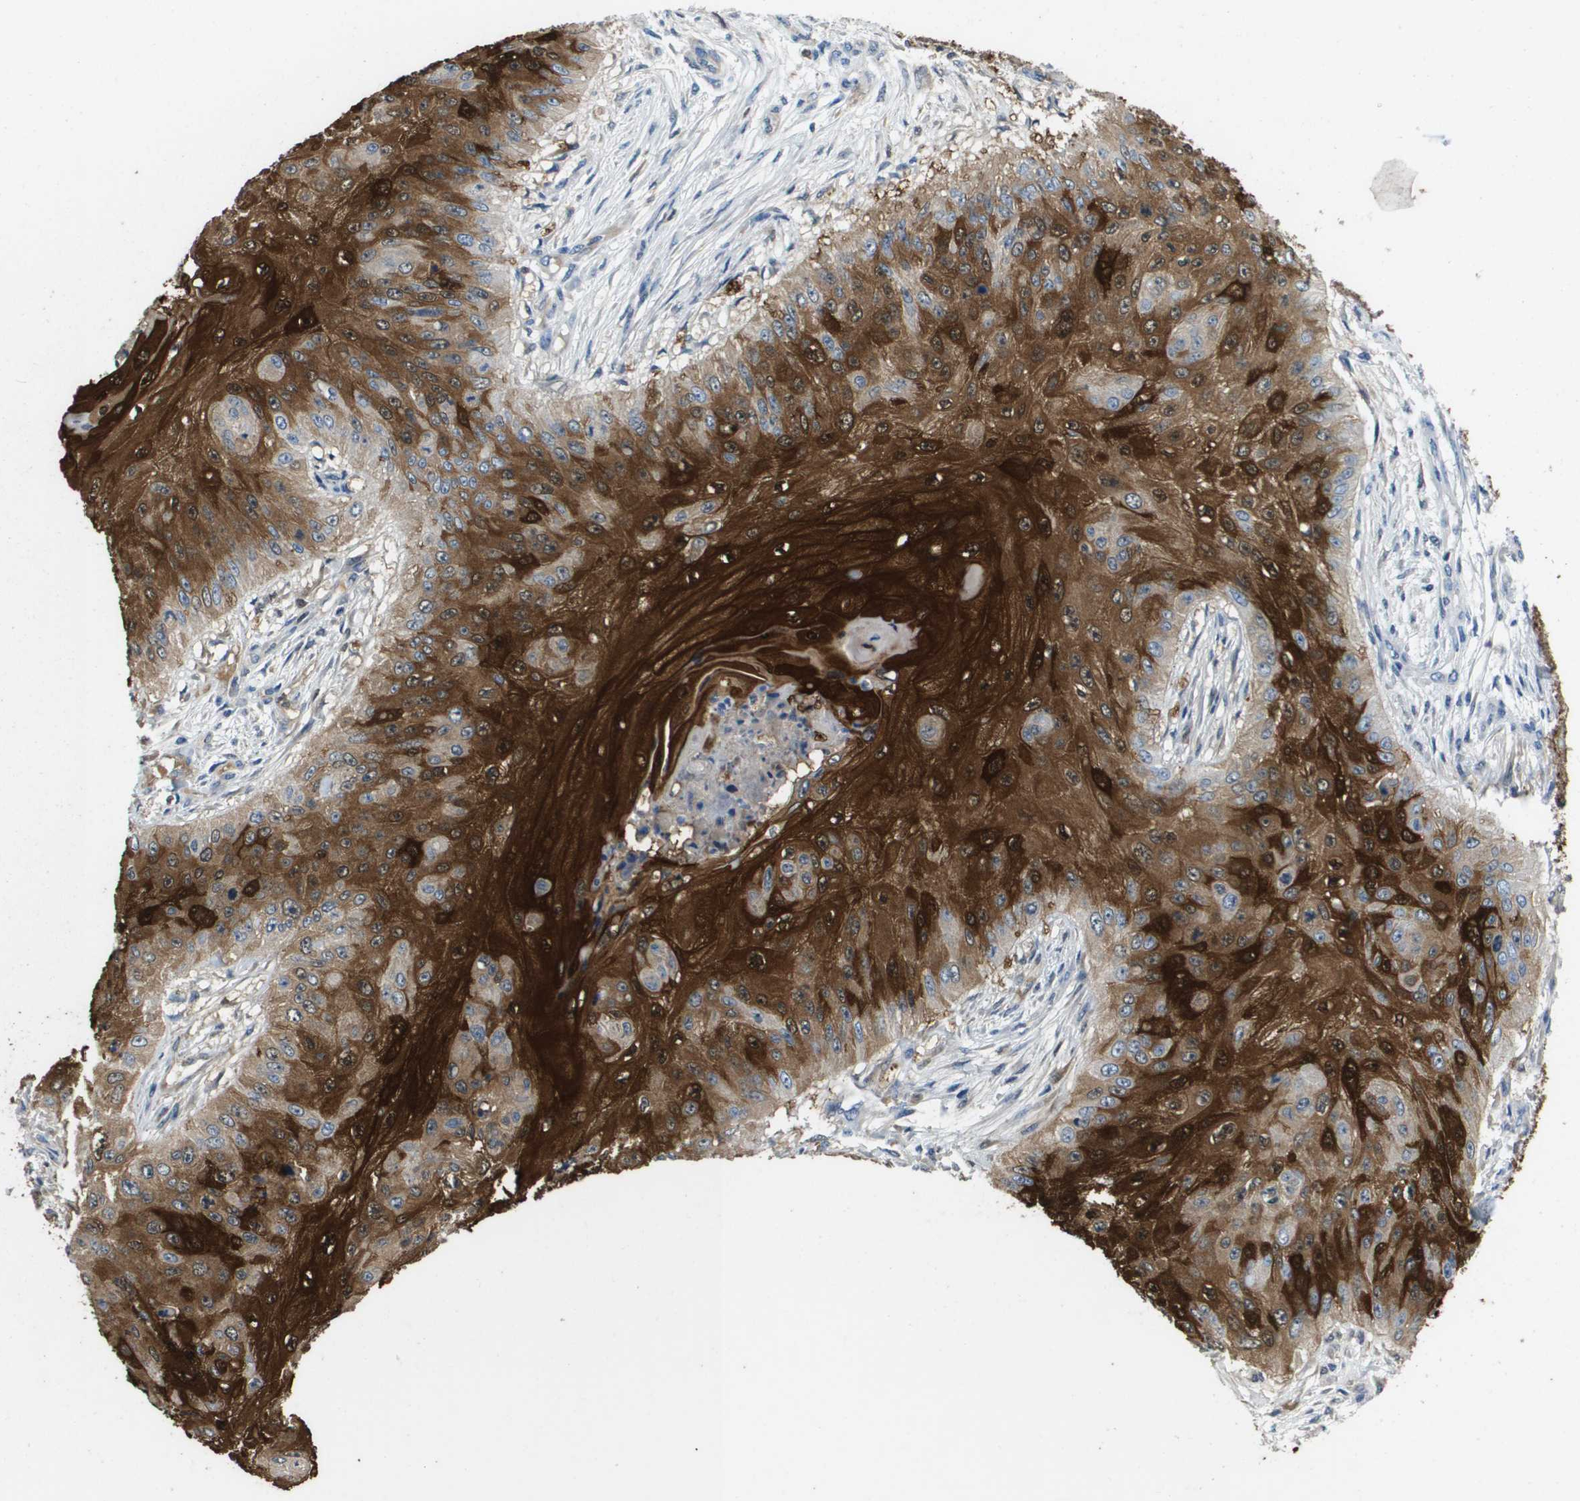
{"staining": {"intensity": "strong", "quantity": ">75%", "location": "cytoplasmic/membranous"}, "tissue": "skin cancer", "cell_type": "Tumor cells", "image_type": "cancer", "snomed": [{"axis": "morphology", "description": "Squamous cell carcinoma, NOS"}, {"axis": "topography", "description": "Skin"}], "caption": "Protein staining shows strong cytoplasmic/membranous staining in approximately >75% of tumor cells in squamous cell carcinoma (skin).", "gene": "FABP5", "patient": {"sex": "female", "age": 80}}